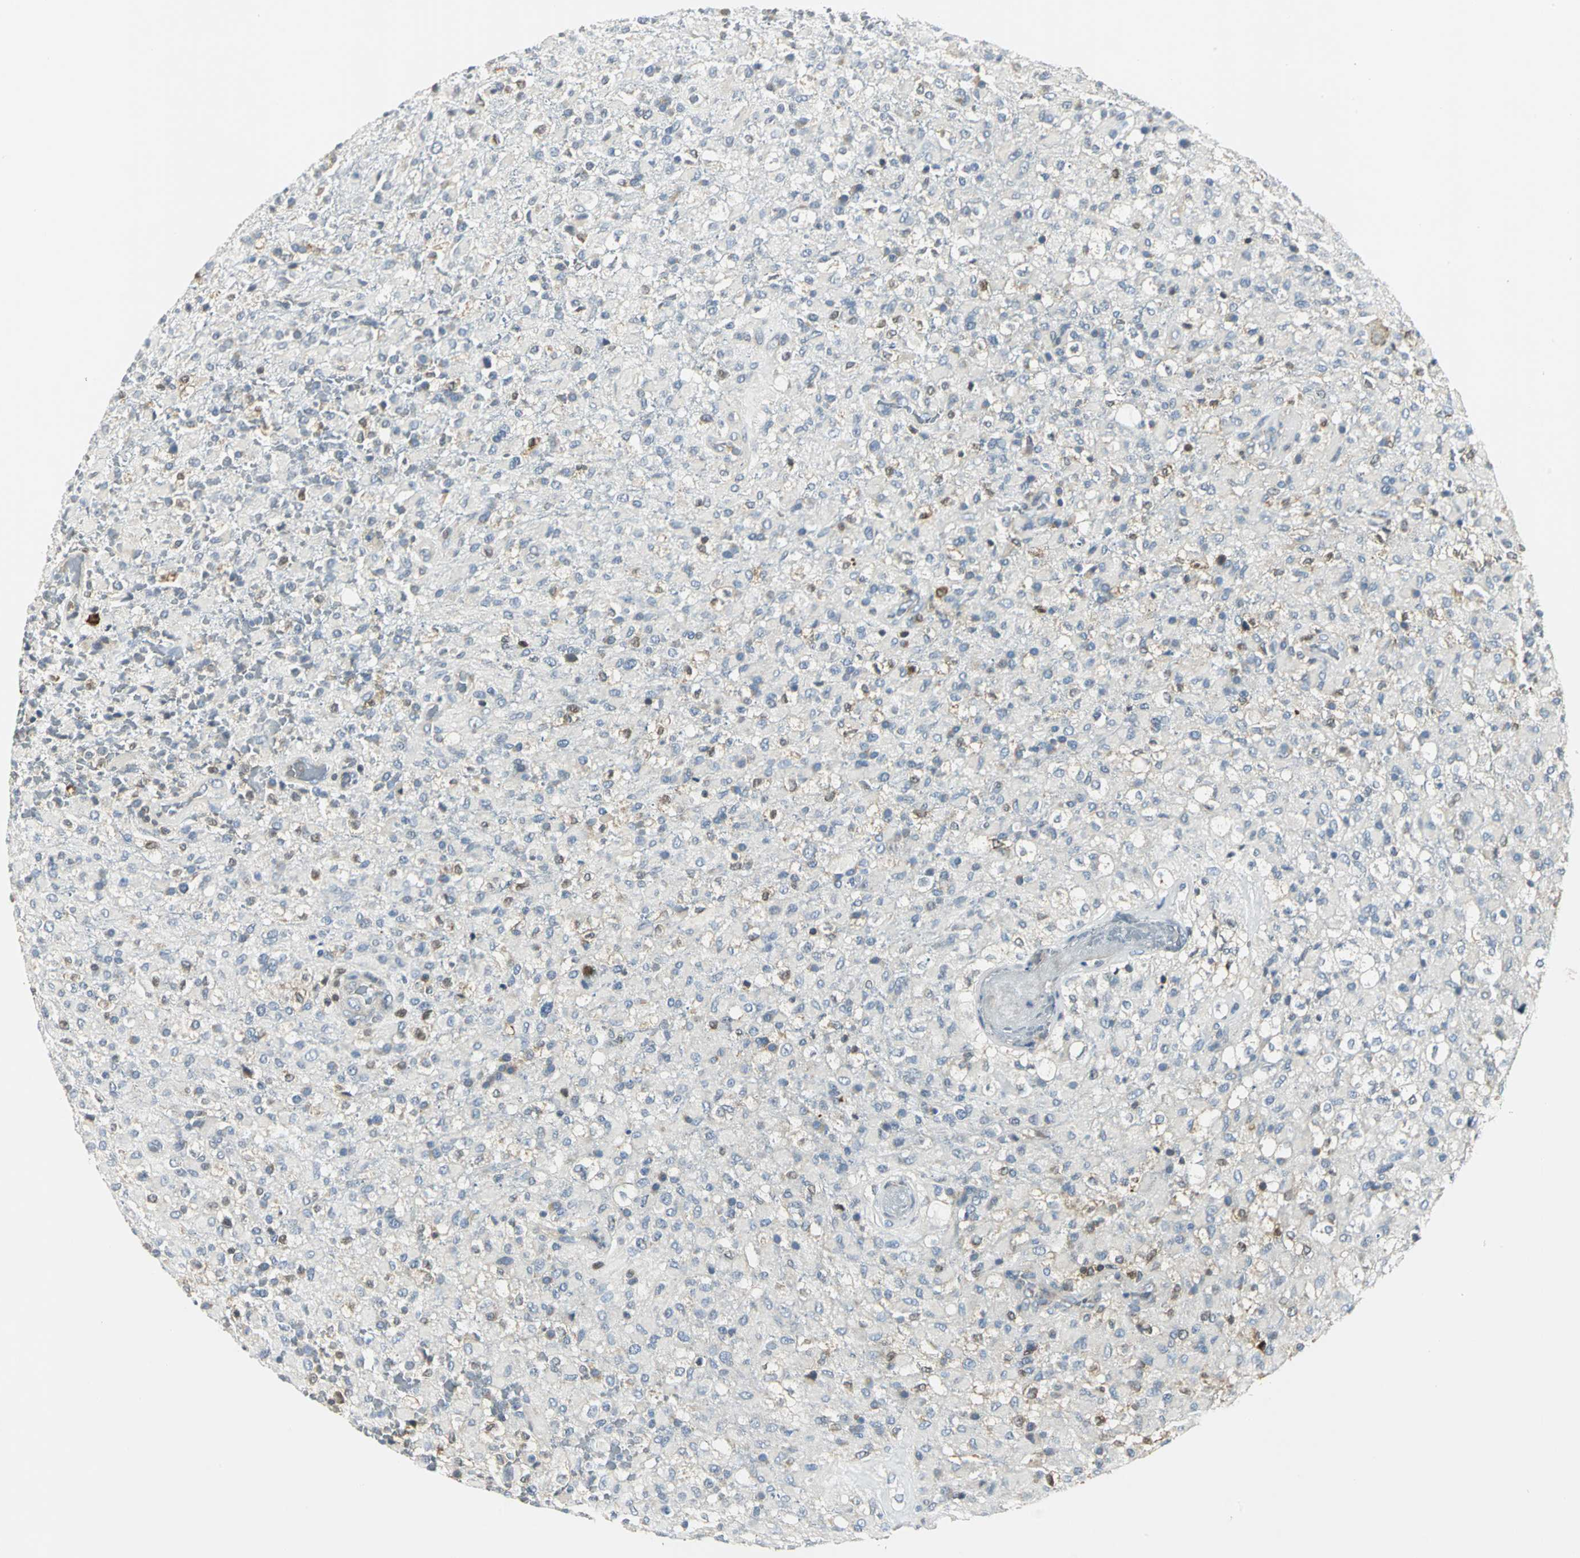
{"staining": {"intensity": "weak", "quantity": "<25%", "location": "cytoplasmic/membranous"}, "tissue": "glioma", "cell_type": "Tumor cells", "image_type": "cancer", "snomed": [{"axis": "morphology", "description": "Glioma, malignant, High grade"}, {"axis": "topography", "description": "Brain"}], "caption": "Malignant high-grade glioma was stained to show a protein in brown. There is no significant expression in tumor cells. (Immunohistochemistry, brightfield microscopy, high magnification).", "gene": "USP40", "patient": {"sex": "male", "age": 71}}